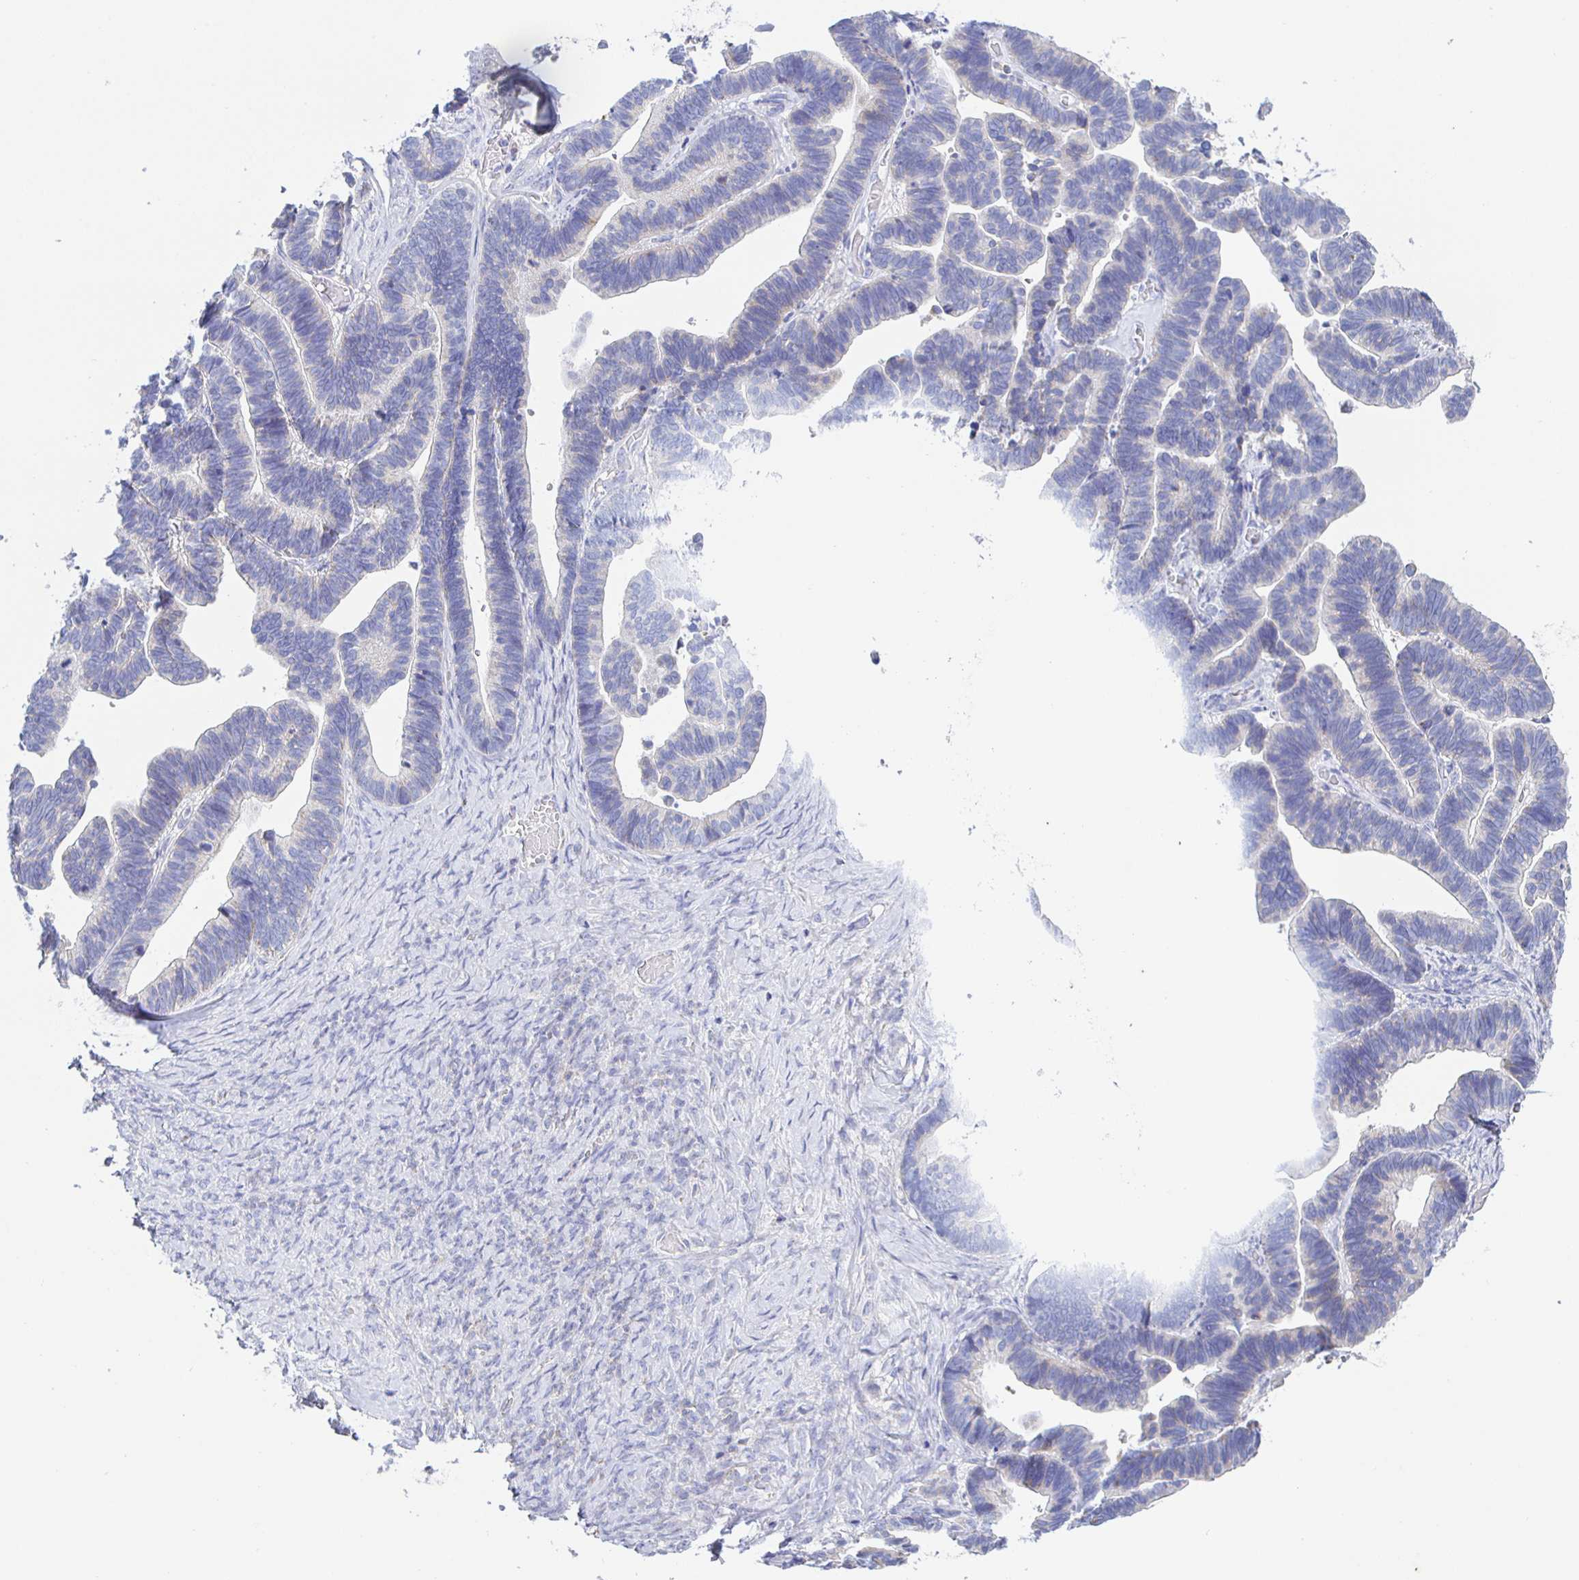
{"staining": {"intensity": "negative", "quantity": "none", "location": "none"}, "tissue": "ovarian cancer", "cell_type": "Tumor cells", "image_type": "cancer", "snomed": [{"axis": "morphology", "description": "Cystadenocarcinoma, serous, NOS"}, {"axis": "topography", "description": "Ovary"}], "caption": "The image exhibits no staining of tumor cells in ovarian cancer (serous cystadenocarcinoma).", "gene": "SYNGR4", "patient": {"sex": "female", "age": 56}}